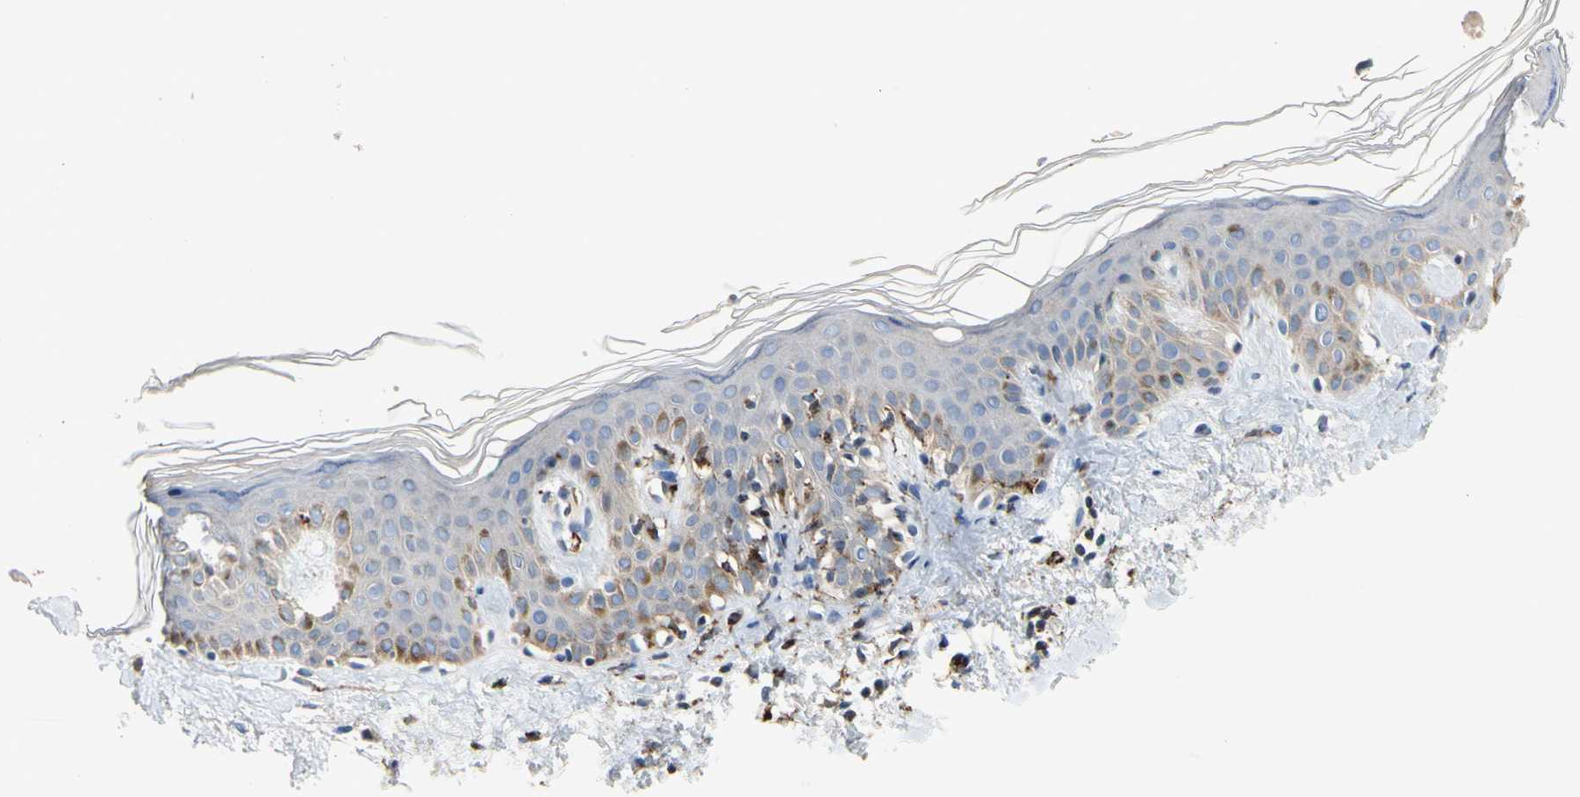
{"staining": {"intensity": "negative", "quantity": "none", "location": "none"}, "tissue": "skin", "cell_type": "Fibroblasts", "image_type": "normal", "snomed": [{"axis": "morphology", "description": "Normal tissue, NOS"}, {"axis": "topography", "description": "Skin"}], "caption": "Immunohistochemical staining of normal skin demonstrates no significant staining in fibroblasts.", "gene": "ADA2", "patient": {"sex": "male", "age": 67}}